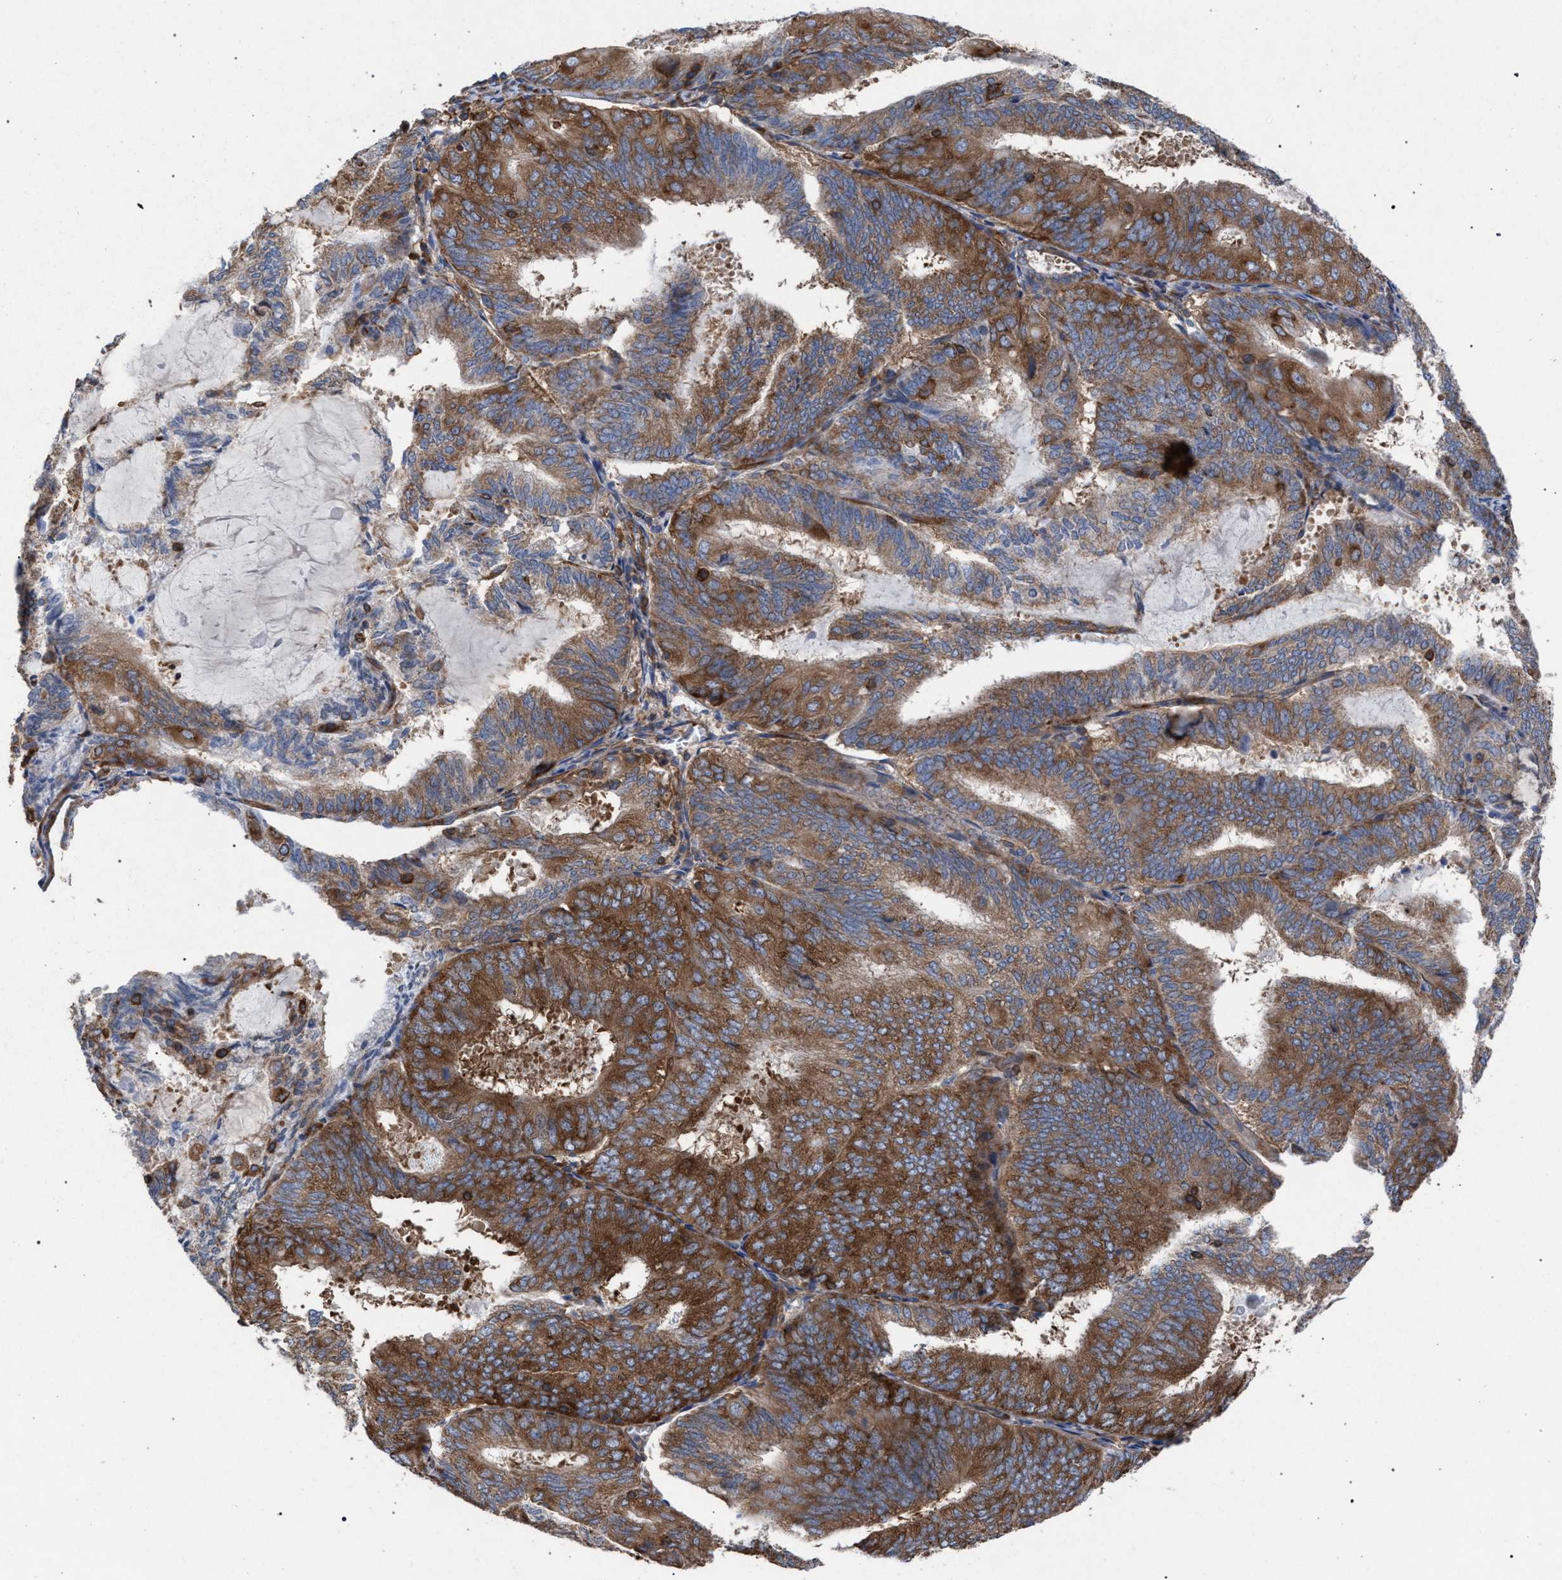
{"staining": {"intensity": "strong", "quantity": "25%-75%", "location": "cytoplasmic/membranous"}, "tissue": "endometrial cancer", "cell_type": "Tumor cells", "image_type": "cancer", "snomed": [{"axis": "morphology", "description": "Adenocarcinoma, NOS"}, {"axis": "topography", "description": "Endometrium"}], "caption": "An image of endometrial adenocarcinoma stained for a protein reveals strong cytoplasmic/membranous brown staining in tumor cells. The staining was performed using DAB (3,3'-diaminobenzidine) to visualize the protein expression in brown, while the nuclei were stained in blue with hematoxylin (Magnification: 20x).", "gene": "CDR2L", "patient": {"sex": "female", "age": 81}}